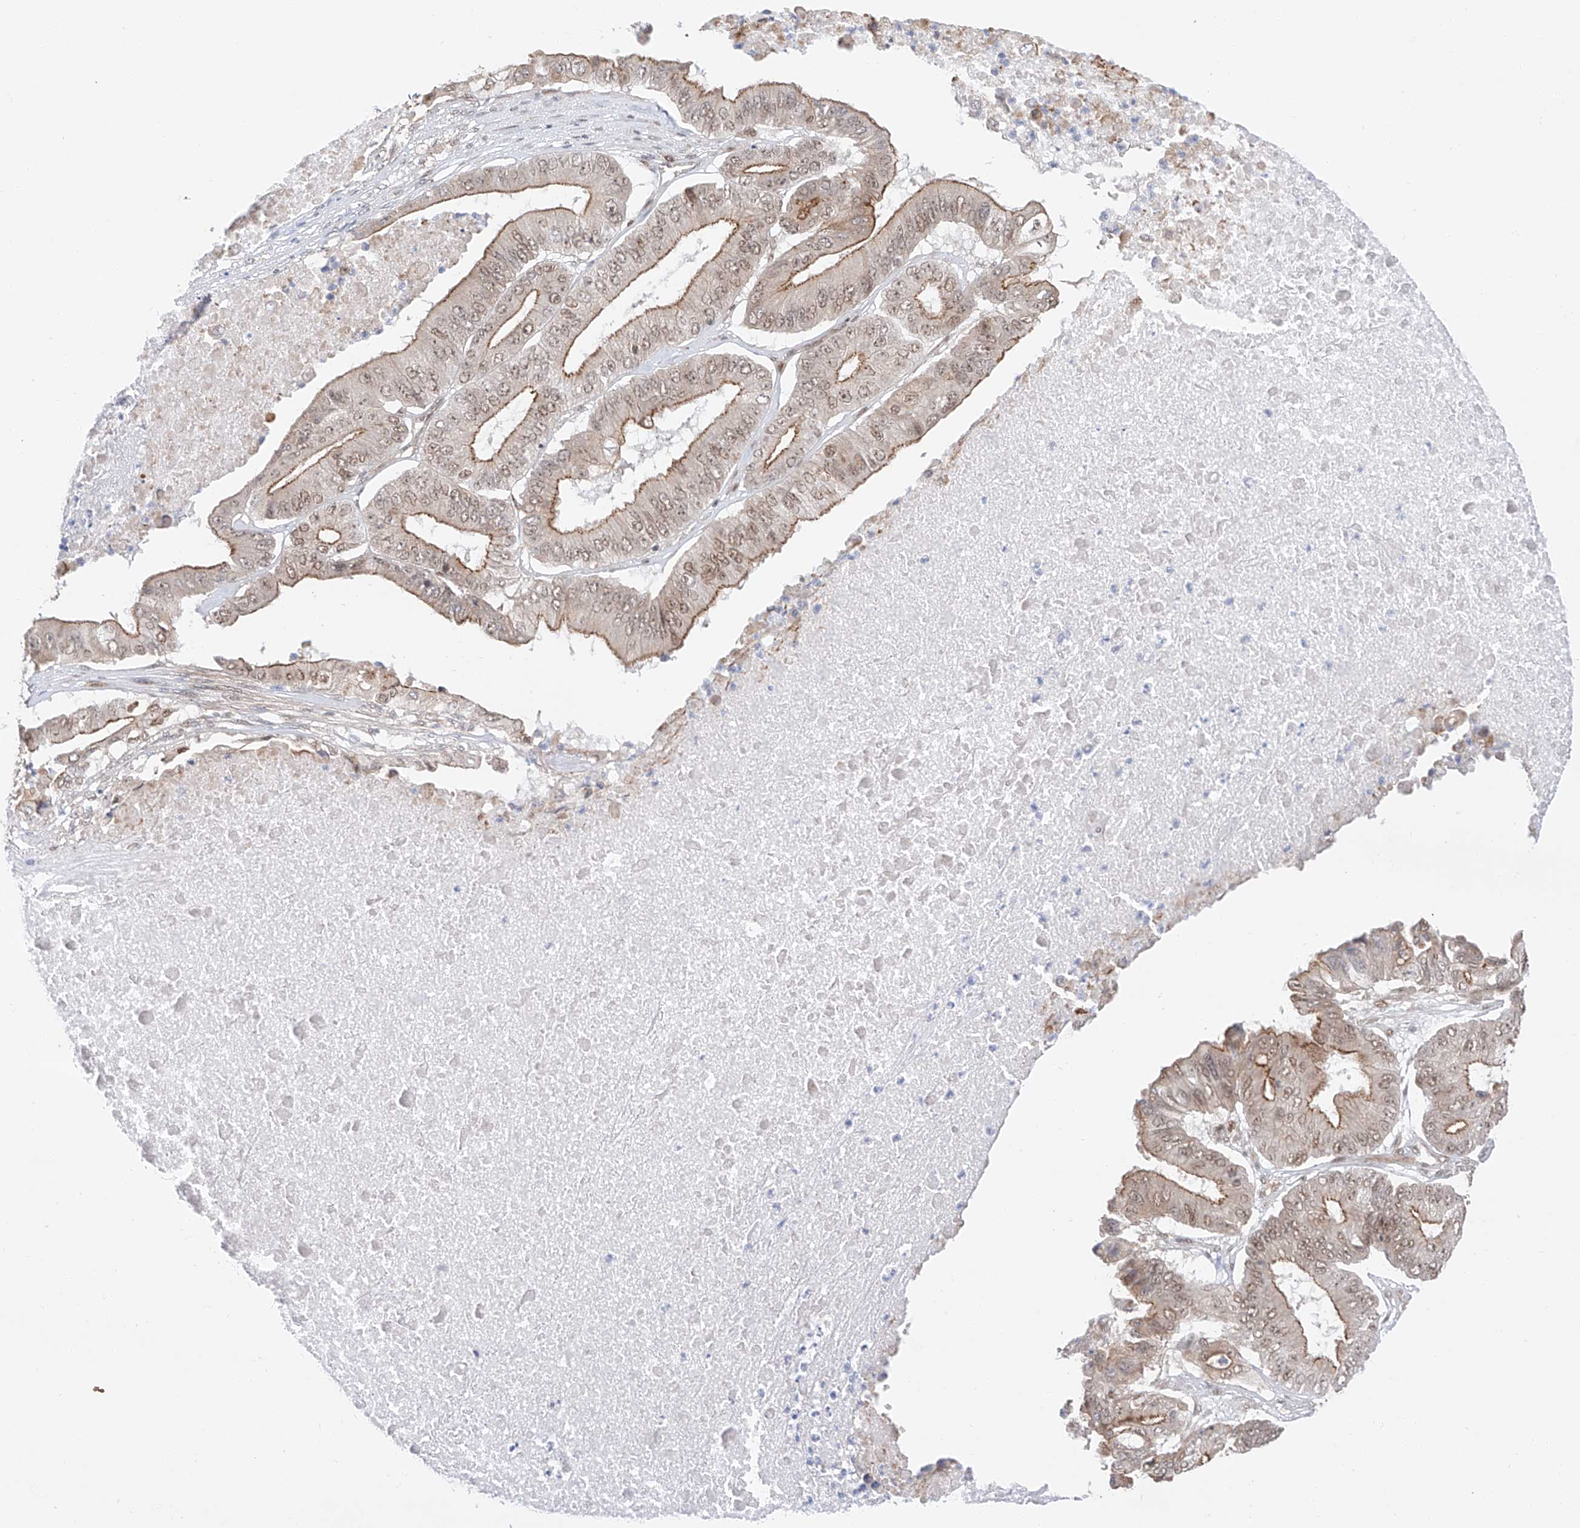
{"staining": {"intensity": "moderate", "quantity": ">75%", "location": "cytoplasmic/membranous,nuclear"}, "tissue": "pancreatic cancer", "cell_type": "Tumor cells", "image_type": "cancer", "snomed": [{"axis": "morphology", "description": "Adenocarcinoma, NOS"}, {"axis": "topography", "description": "Pancreas"}], "caption": "Immunohistochemical staining of human pancreatic cancer exhibits medium levels of moderate cytoplasmic/membranous and nuclear expression in approximately >75% of tumor cells. The protein of interest is stained brown, and the nuclei are stained in blue (DAB IHC with brightfield microscopy, high magnification).", "gene": "POGK", "patient": {"sex": "female", "age": 77}}